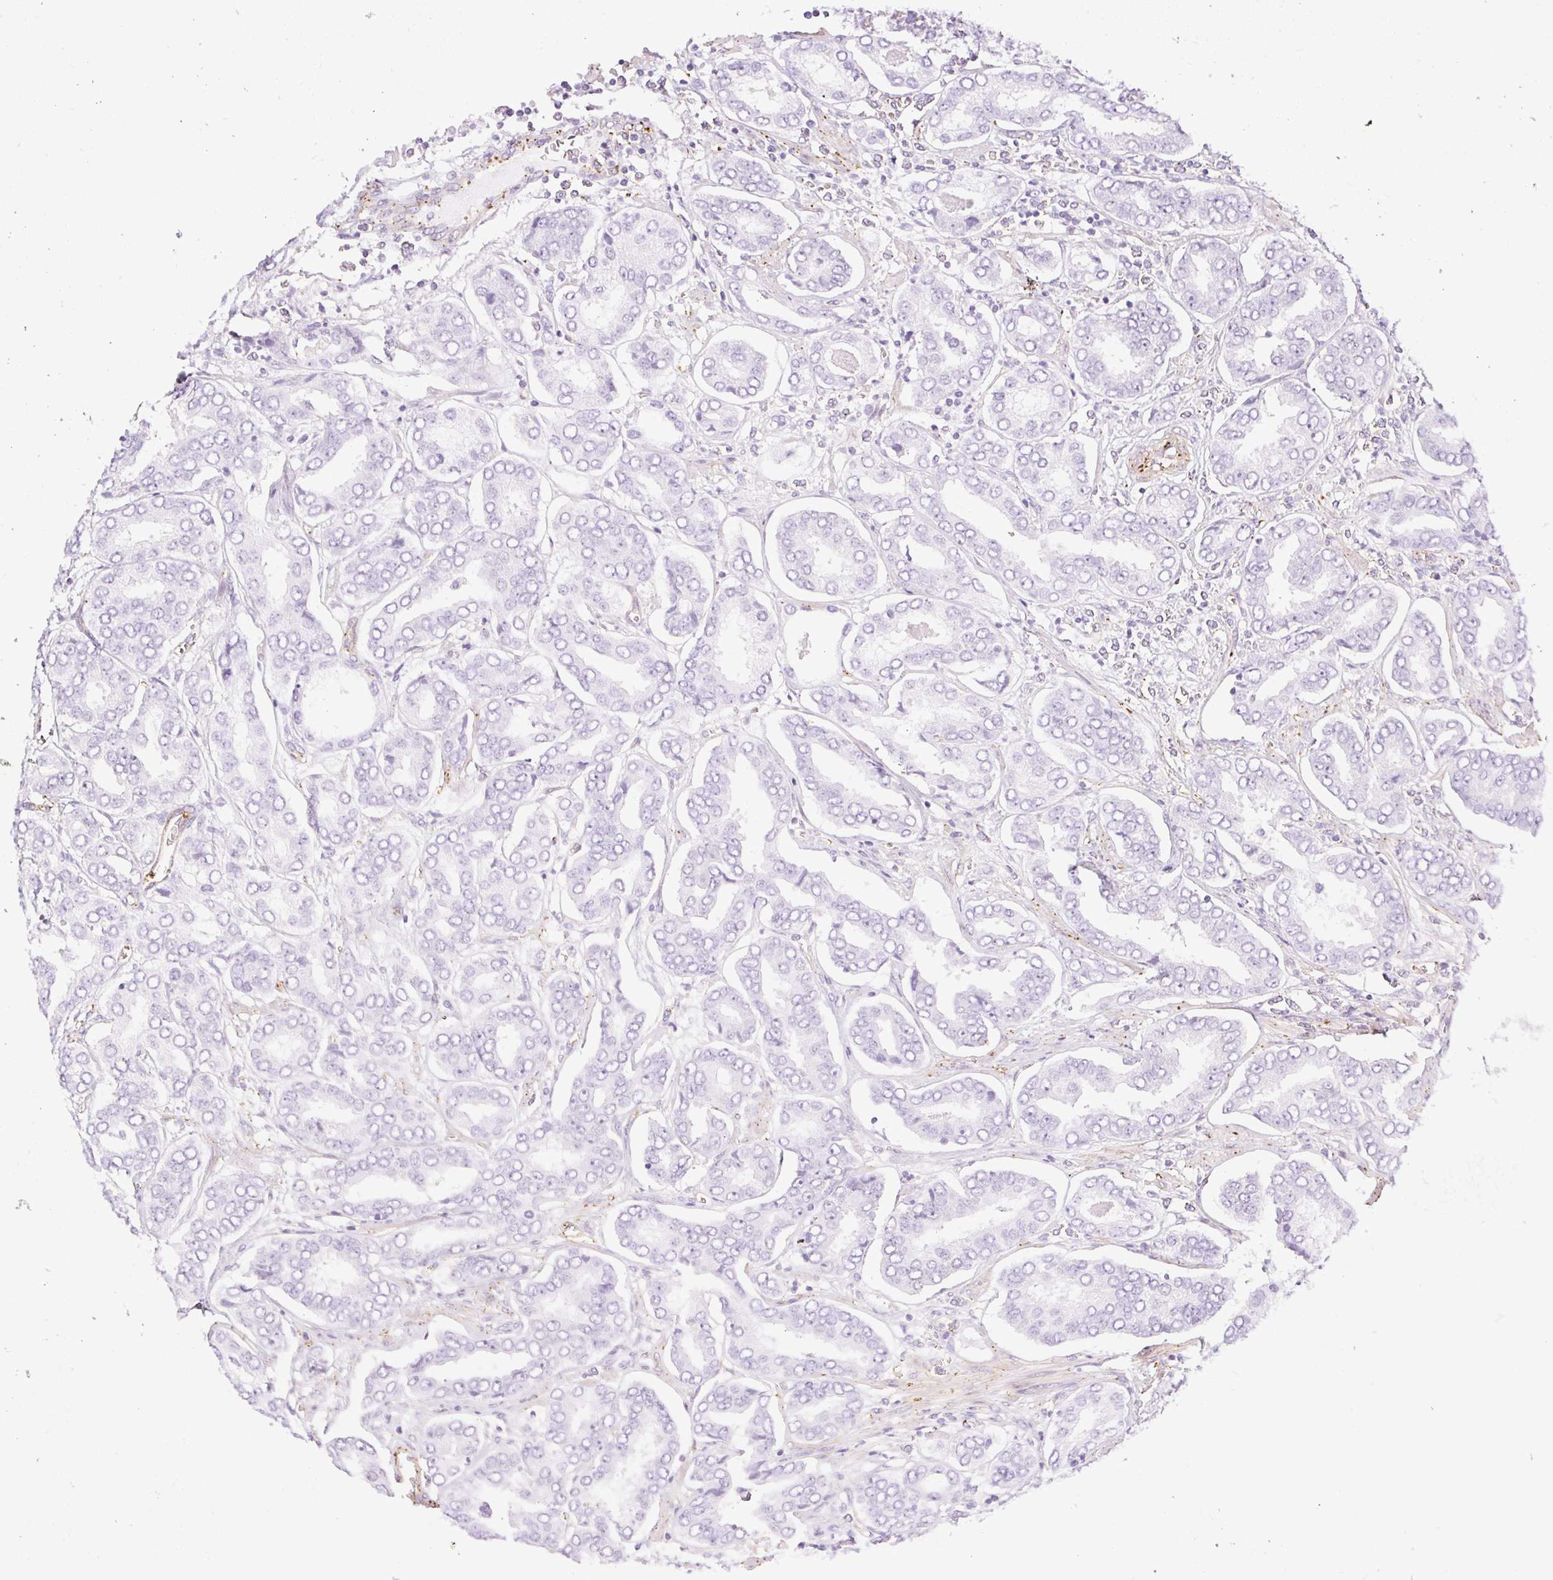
{"staining": {"intensity": "negative", "quantity": "none", "location": "none"}, "tissue": "prostate cancer", "cell_type": "Tumor cells", "image_type": "cancer", "snomed": [{"axis": "morphology", "description": "Adenocarcinoma, High grade"}, {"axis": "topography", "description": "Prostate"}], "caption": "Immunohistochemistry (IHC) image of human prostate high-grade adenocarcinoma stained for a protein (brown), which reveals no expression in tumor cells.", "gene": "EHD3", "patient": {"sex": "male", "age": 72}}